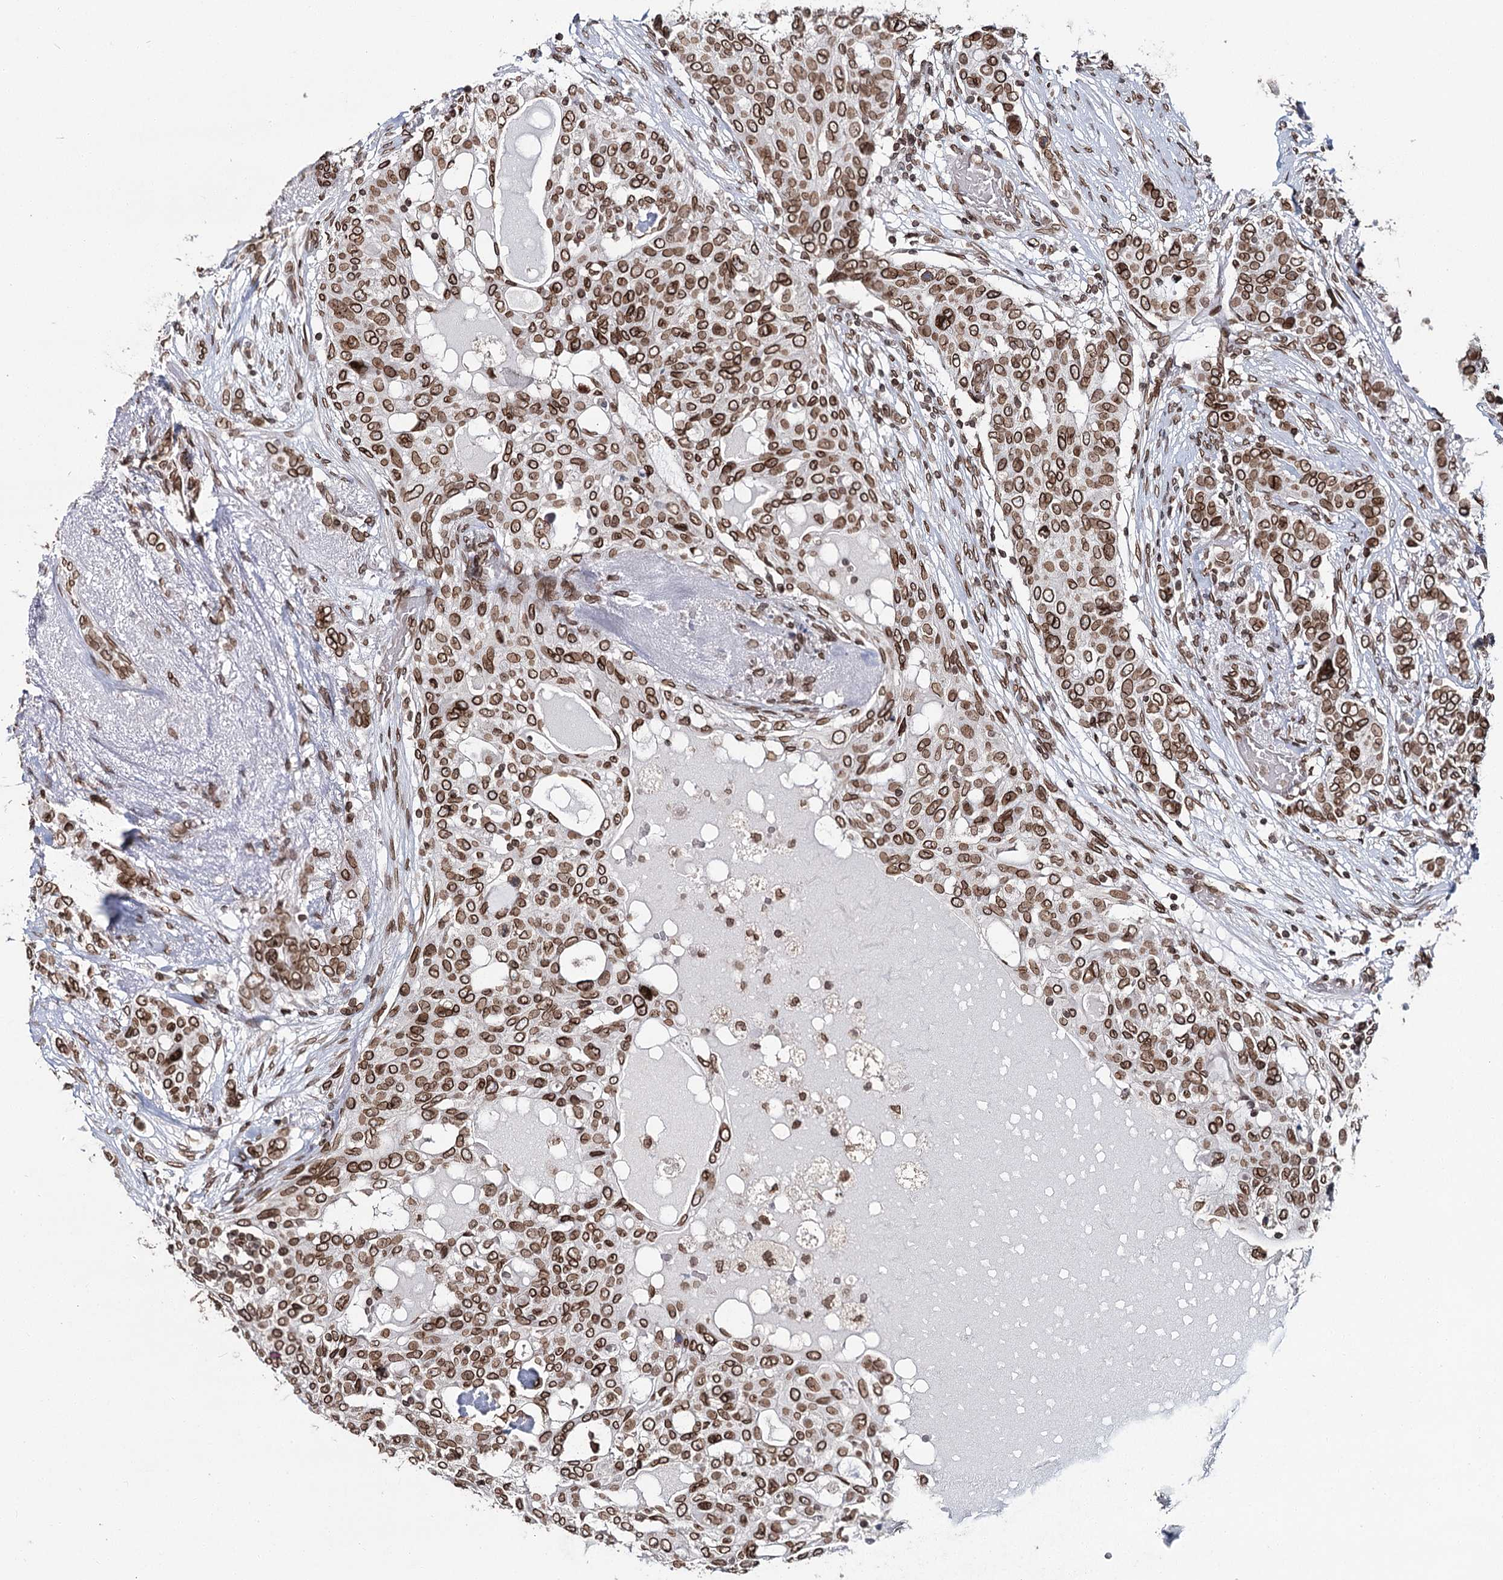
{"staining": {"intensity": "strong", "quantity": ">75%", "location": "cytoplasmic/membranous,nuclear"}, "tissue": "breast cancer", "cell_type": "Tumor cells", "image_type": "cancer", "snomed": [{"axis": "morphology", "description": "Lobular carcinoma"}, {"axis": "topography", "description": "Breast"}], "caption": "A high-resolution micrograph shows IHC staining of breast lobular carcinoma, which displays strong cytoplasmic/membranous and nuclear expression in approximately >75% of tumor cells.", "gene": "KIAA0930", "patient": {"sex": "female", "age": 51}}